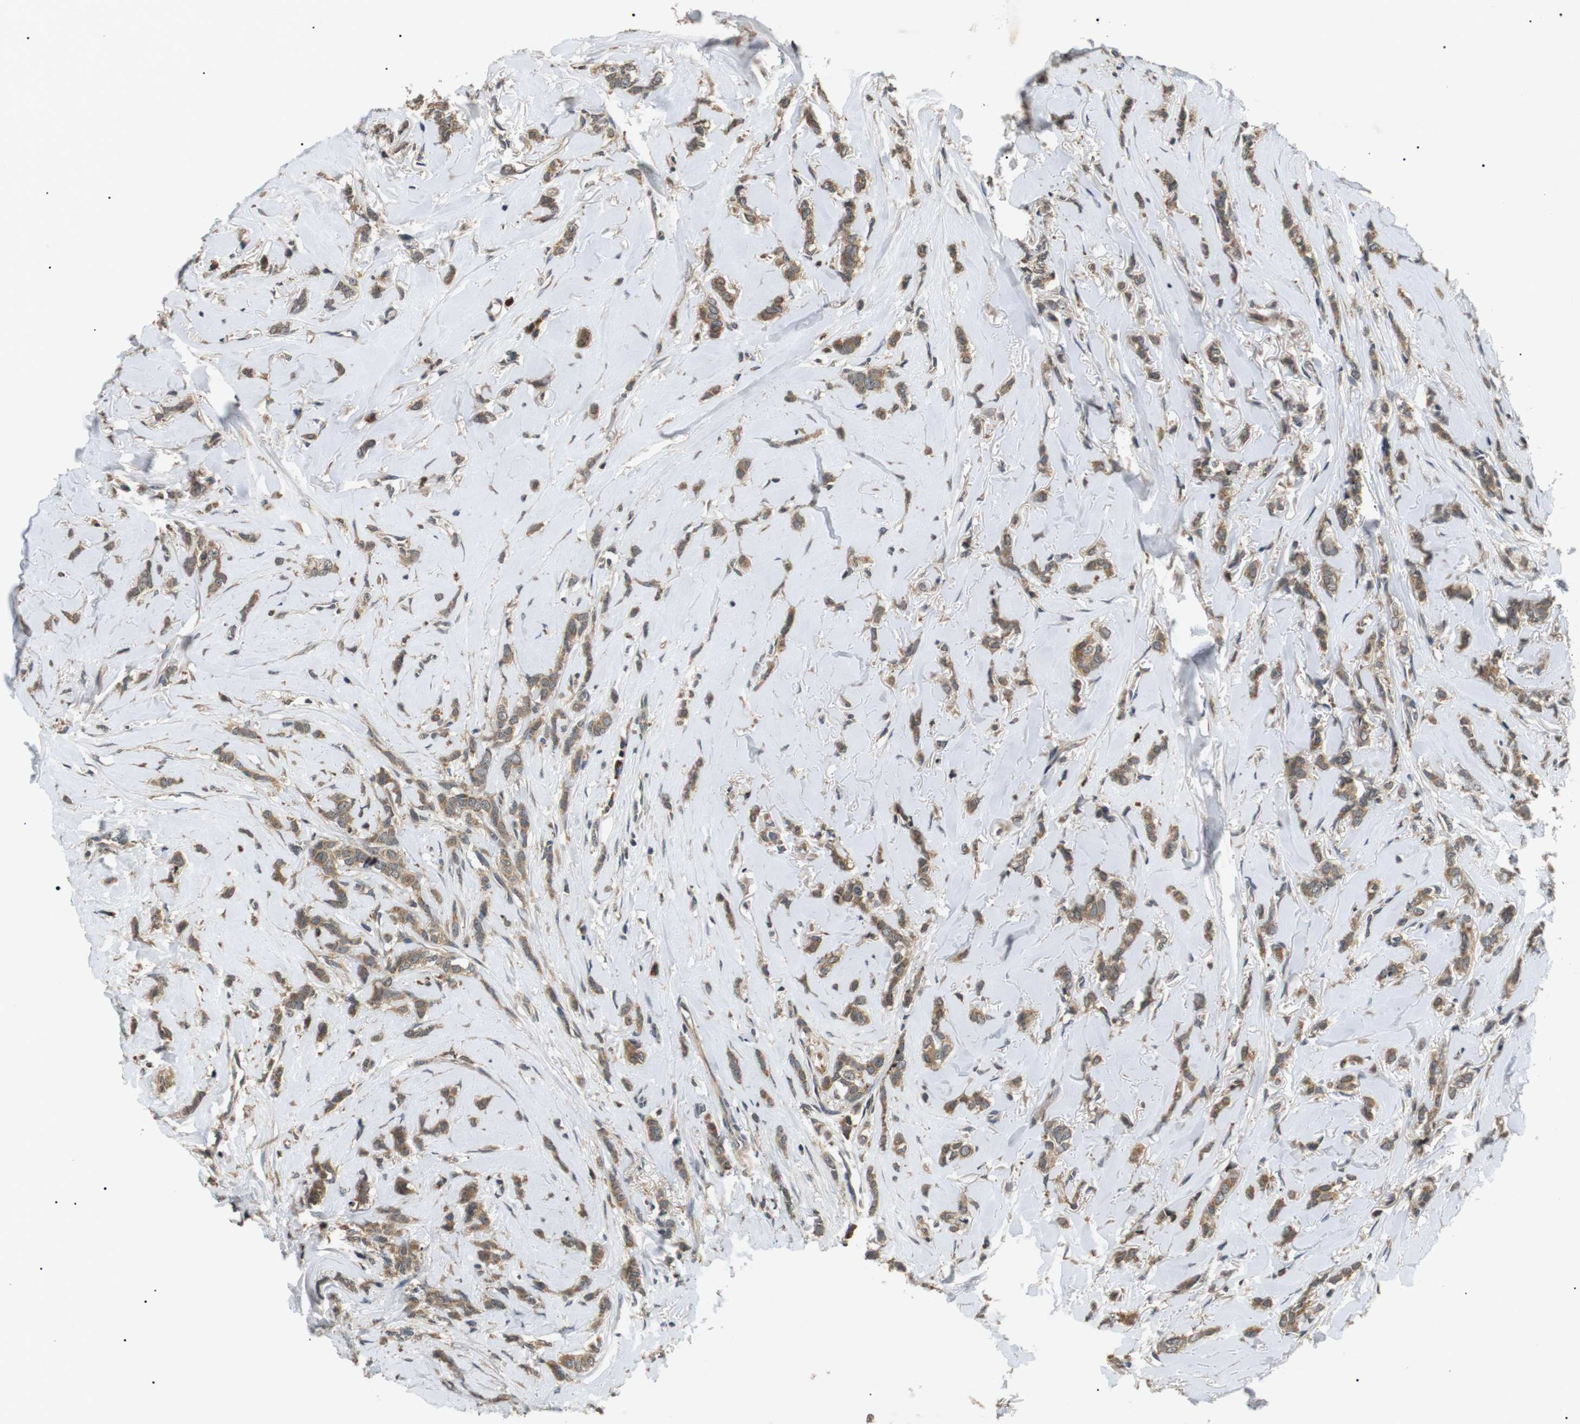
{"staining": {"intensity": "moderate", "quantity": ">75%", "location": "cytoplasmic/membranous"}, "tissue": "breast cancer", "cell_type": "Tumor cells", "image_type": "cancer", "snomed": [{"axis": "morphology", "description": "Lobular carcinoma"}, {"axis": "topography", "description": "Skin"}, {"axis": "topography", "description": "Breast"}], "caption": "High-magnification brightfield microscopy of breast lobular carcinoma stained with DAB (3,3'-diaminobenzidine) (brown) and counterstained with hematoxylin (blue). tumor cells exhibit moderate cytoplasmic/membranous expression is seen in about>75% of cells.", "gene": "HSPA13", "patient": {"sex": "female", "age": 46}}